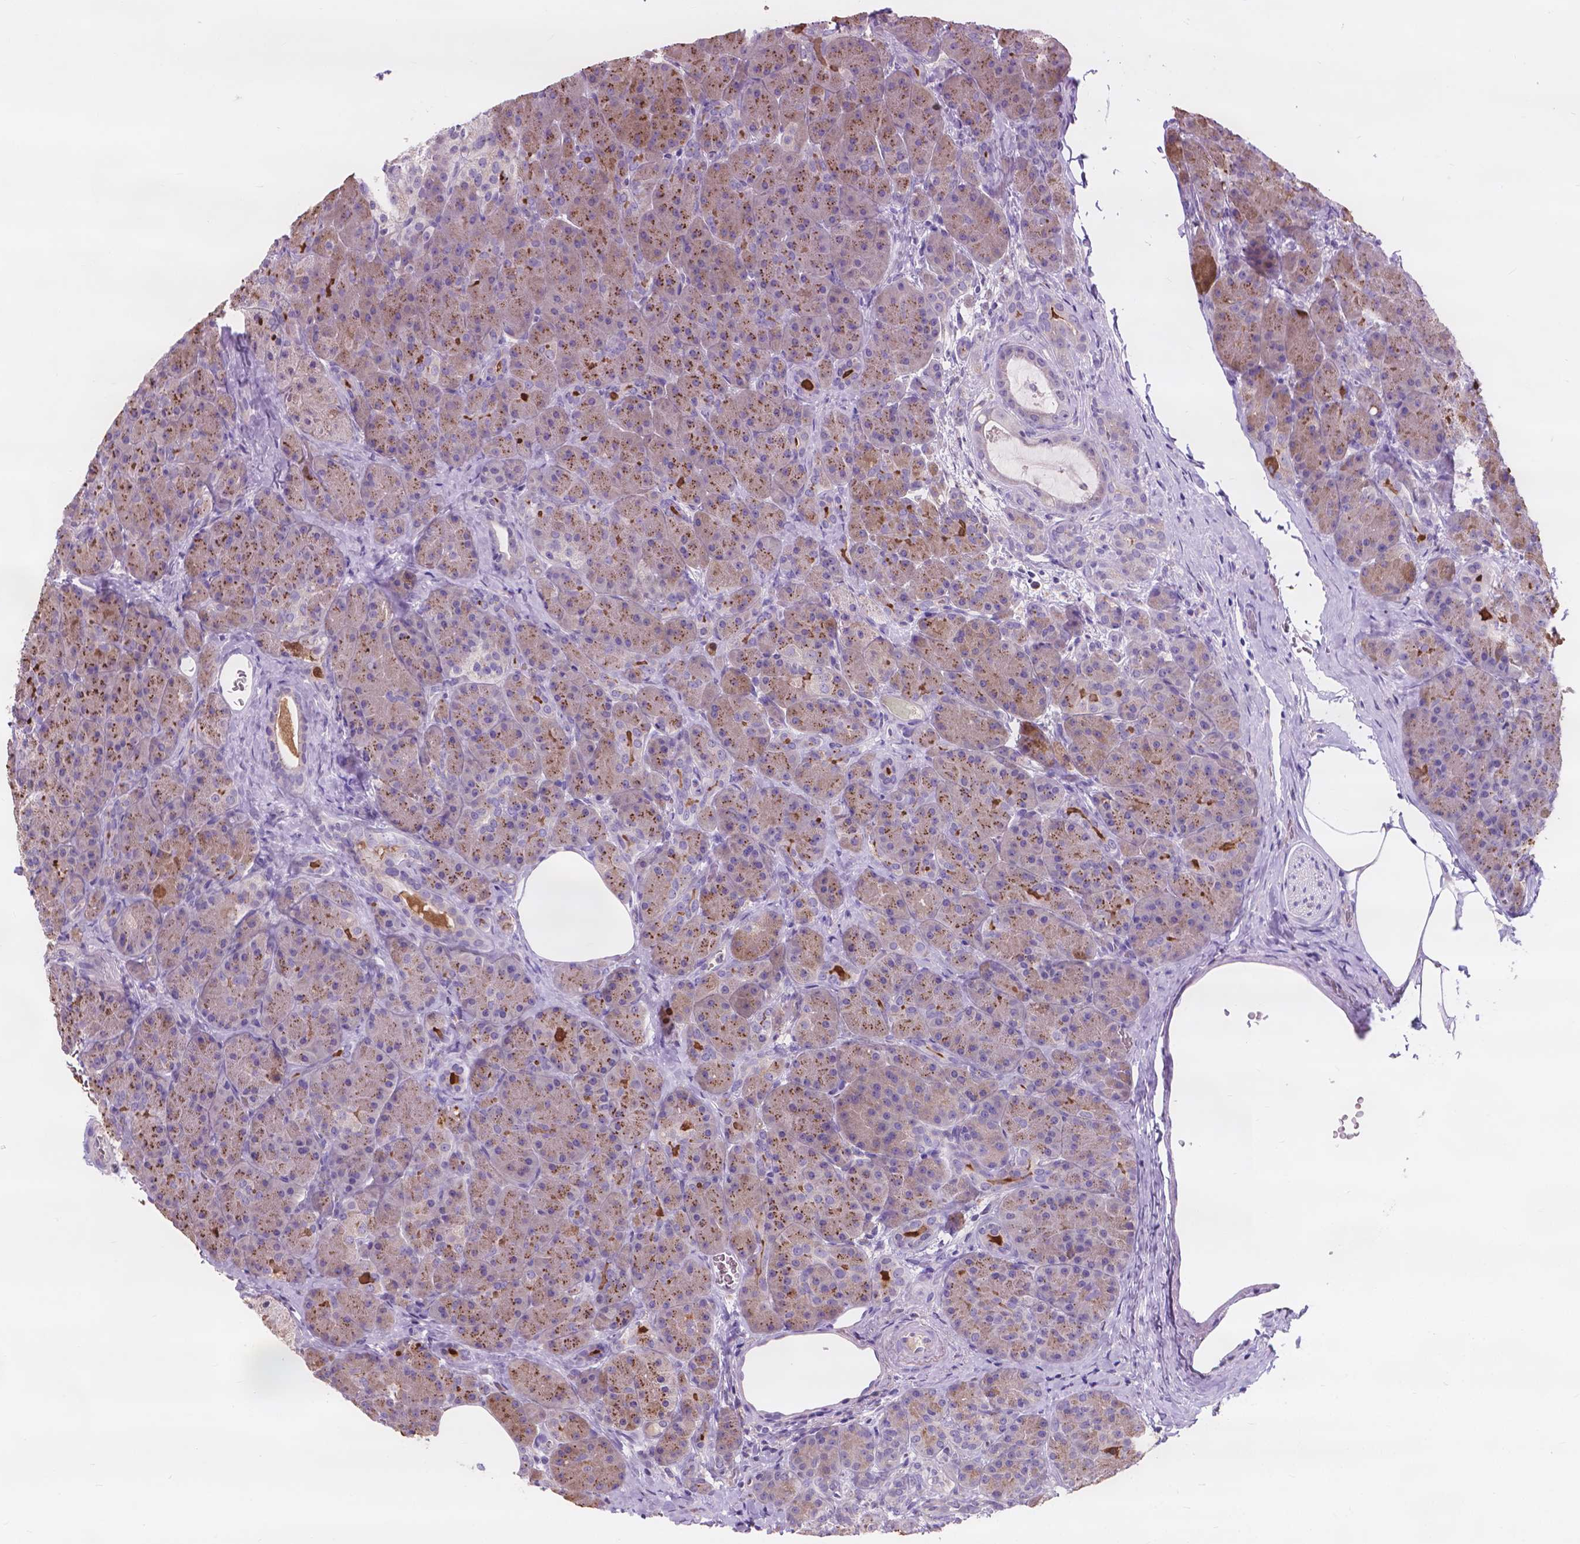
{"staining": {"intensity": "moderate", "quantity": "25%-75%", "location": "cytoplasmic/membranous"}, "tissue": "pancreas", "cell_type": "Exocrine glandular cells", "image_type": "normal", "snomed": [{"axis": "morphology", "description": "Normal tissue, NOS"}, {"axis": "topography", "description": "Pancreas"}], "caption": "High-magnification brightfield microscopy of normal pancreas stained with DAB (3,3'-diaminobenzidine) (brown) and counterstained with hematoxylin (blue). exocrine glandular cells exhibit moderate cytoplasmic/membranous staining is identified in approximately25%-75% of cells. The staining was performed using DAB, with brown indicating positive protein expression. Nuclei are stained blue with hematoxylin.", "gene": "IREB2", "patient": {"sex": "male", "age": 57}}